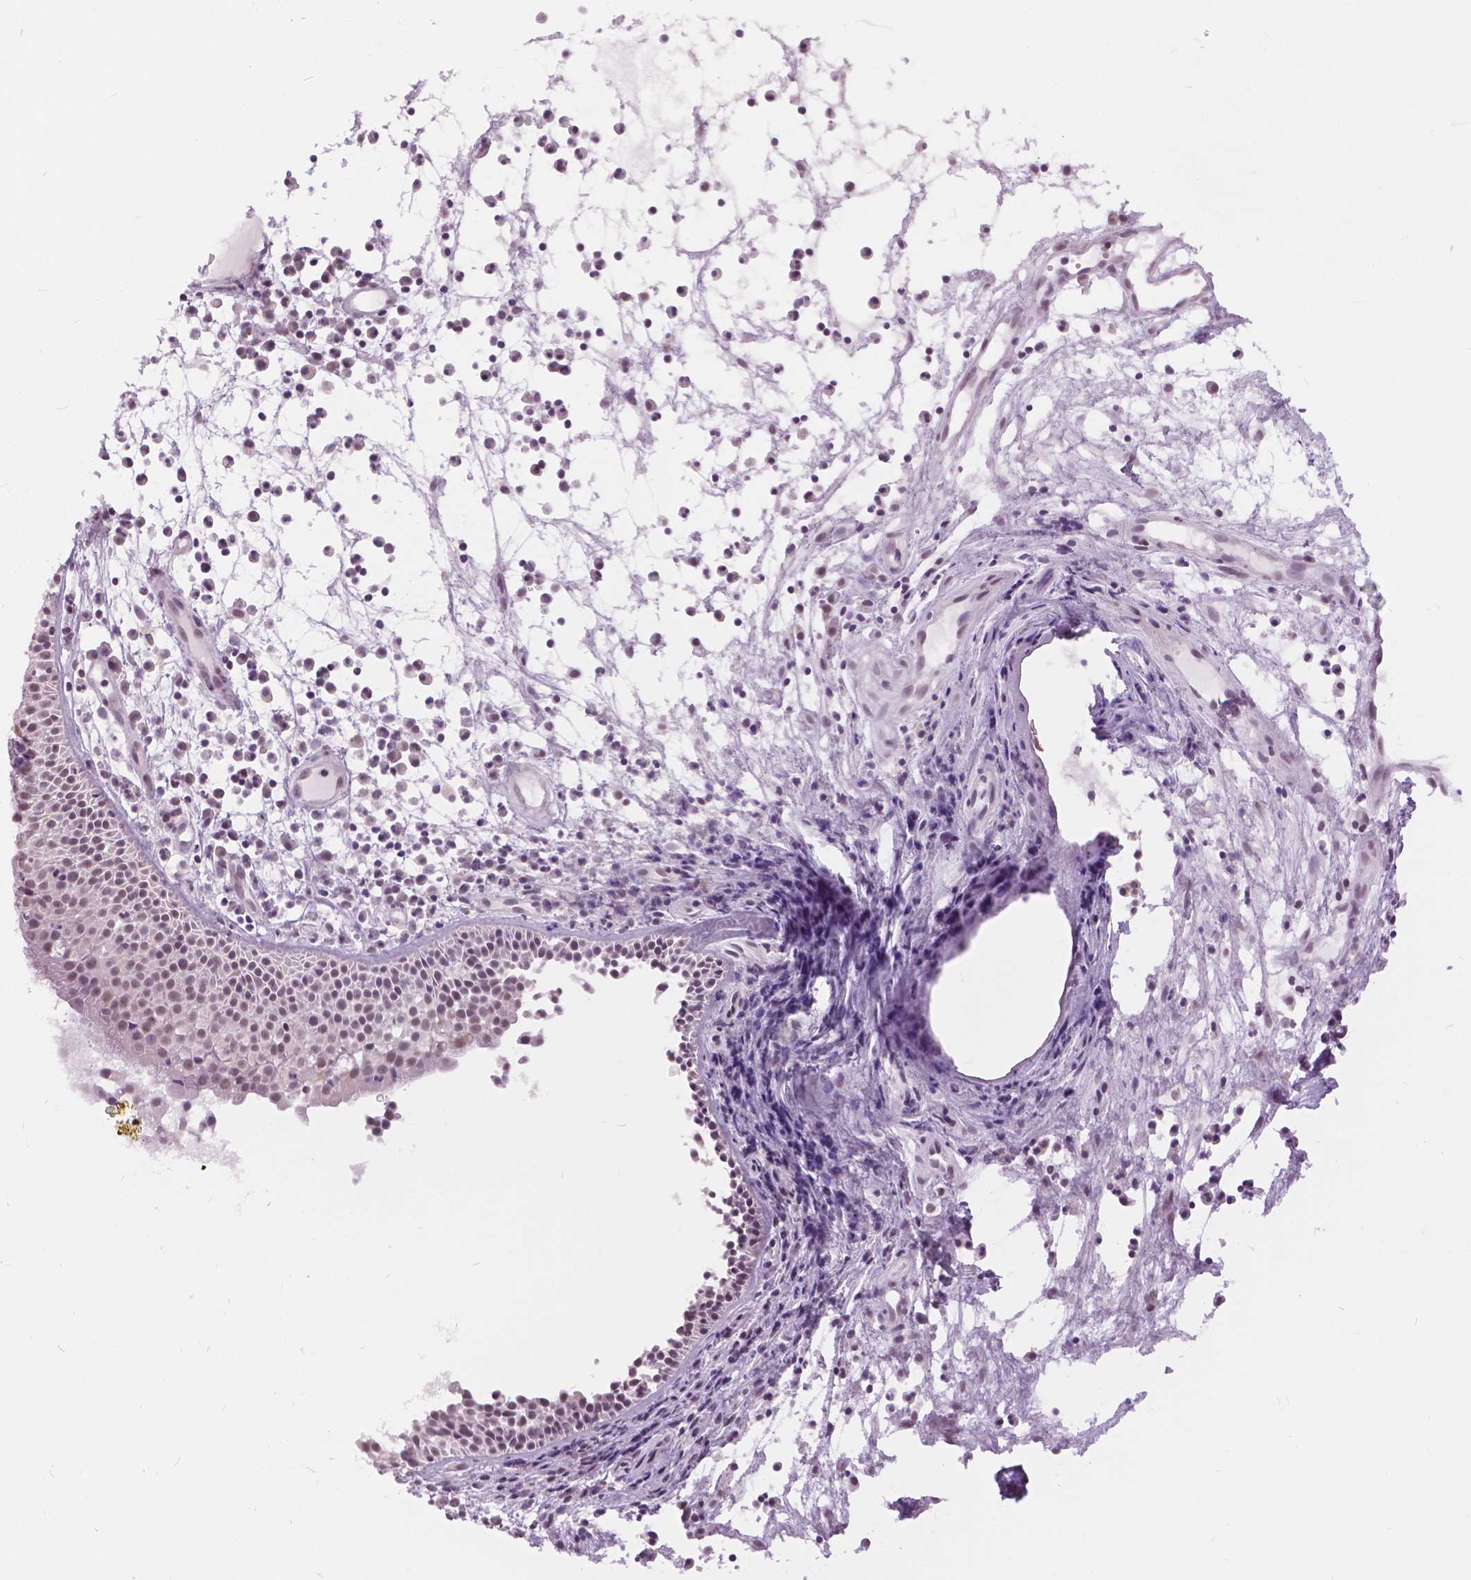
{"staining": {"intensity": "negative", "quantity": "none", "location": "none"}, "tissue": "nasopharynx", "cell_type": "Respiratory epithelial cells", "image_type": "normal", "snomed": [{"axis": "morphology", "description": "Normal tissue, NOS"}, {"axis": "topography", "description": "Nasopharynx"}], "caption": "Immunohistochemistry histopathology image of unremarkable human nasopharynx stained for a protein (brown), which shows no staining in respiratory epithelial cells. The staining was performed using DAB (3,3'-diaminobenzidine) to visualize the protein expression in brown, while the nuclei were stained in blue with hematoxylin (Magnification: 20x).", "gene": "MYOM1", "patient": {"sex": "male", "age": 31}}